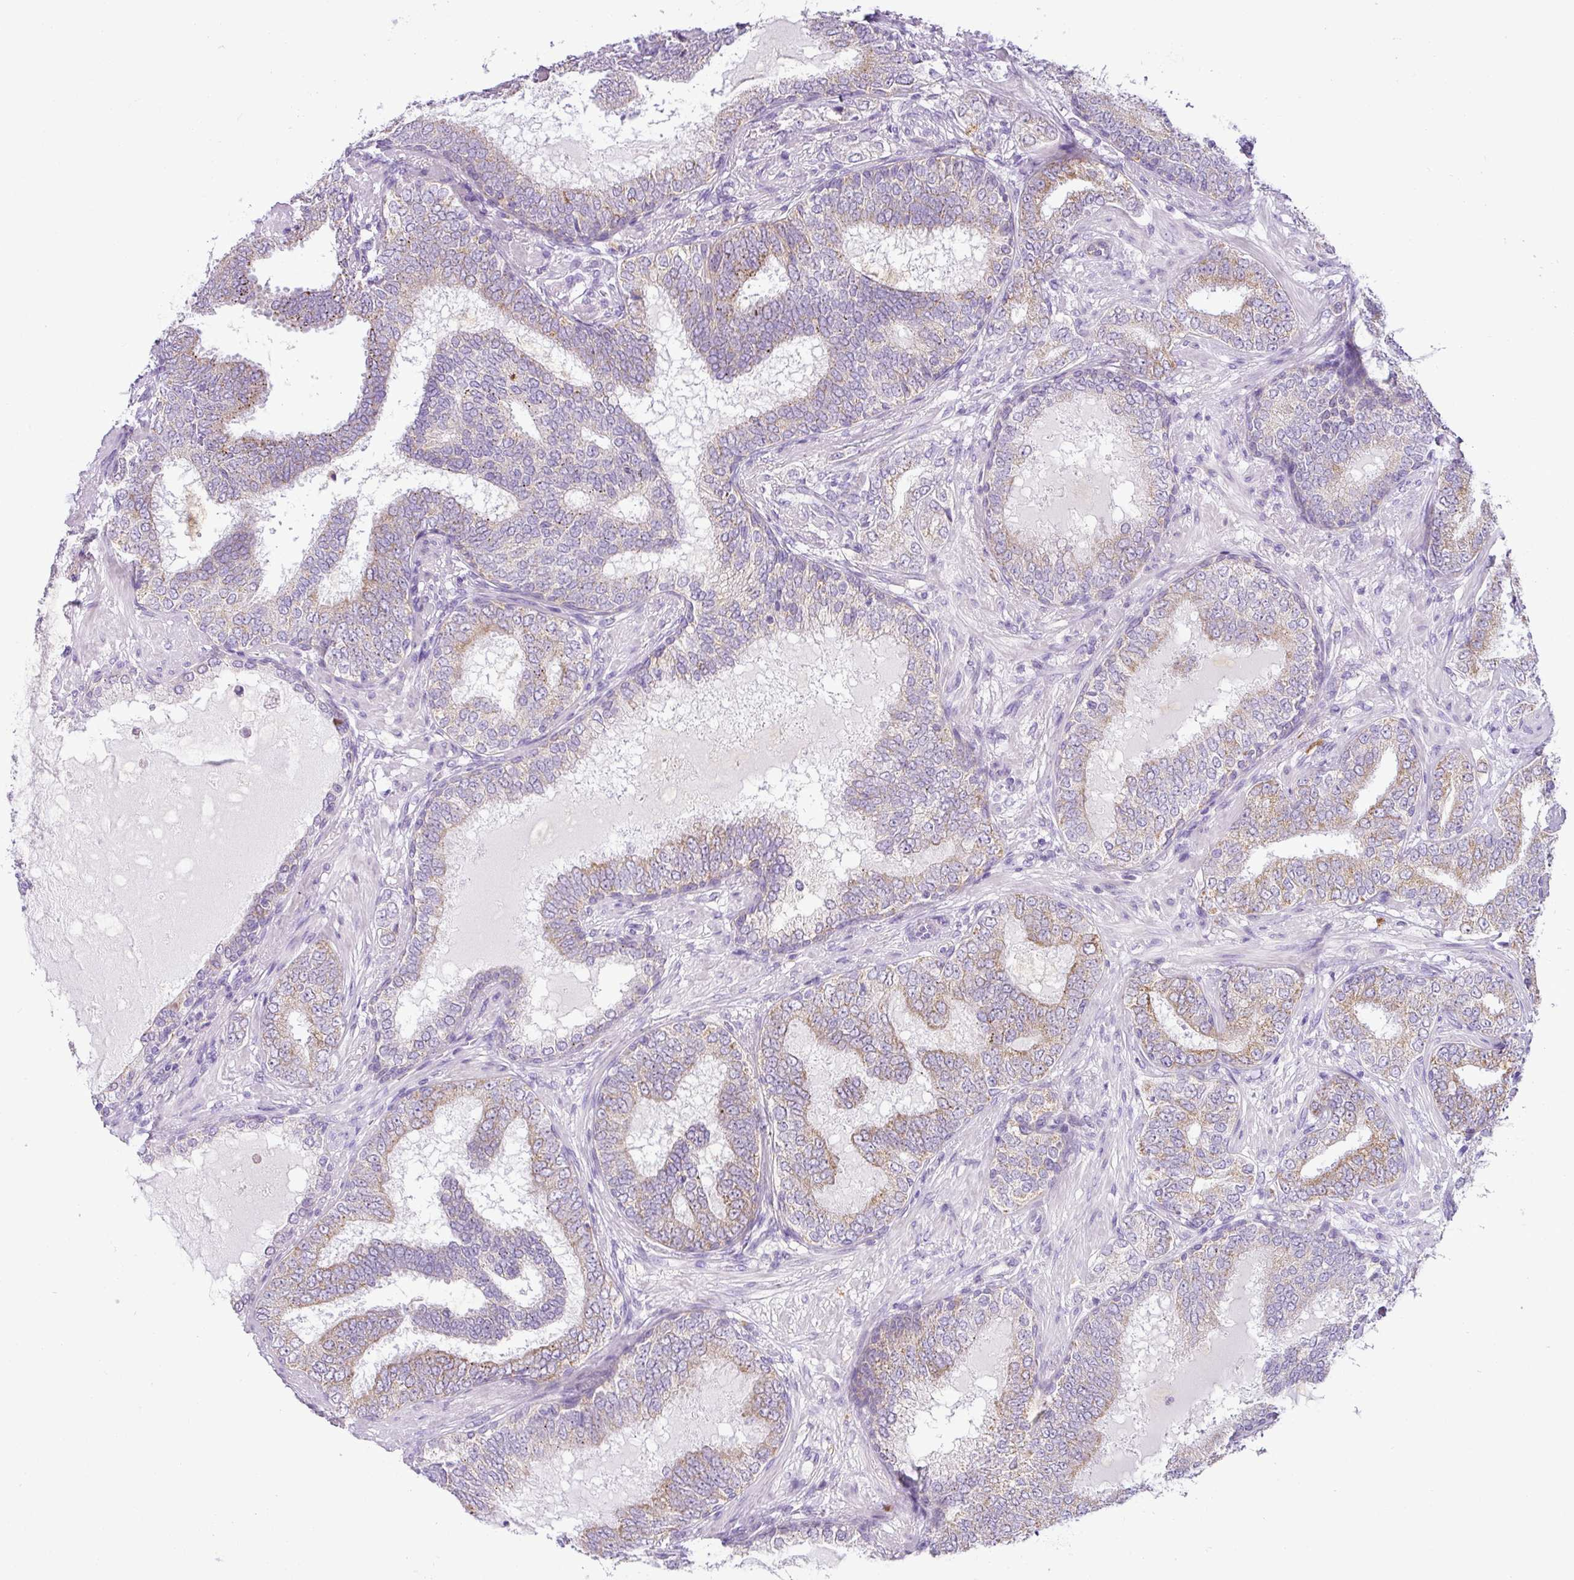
{"staining": {"intensity": "moderate", "quantity": "25%-75%", "location": "cytoplasmic/membranous"}, "tissue": "prostate cancer", "cell_type": "Tumor cells", "image_type": "cancer", "snomed": [{"axis": "morphology", "description": "Adenocarcinoma, High grade"}, {"axis": "topography", "description": "Prostate"}], "caption": "Tumor cells display medium levels of moderate cytoplasmic/membranous staining in approximately 25%-75% of cells in human adenocarcinoma (high-grade) (prostate).", "gene": "HMCN2", "patient": {"sex": "male", "age": 72}}